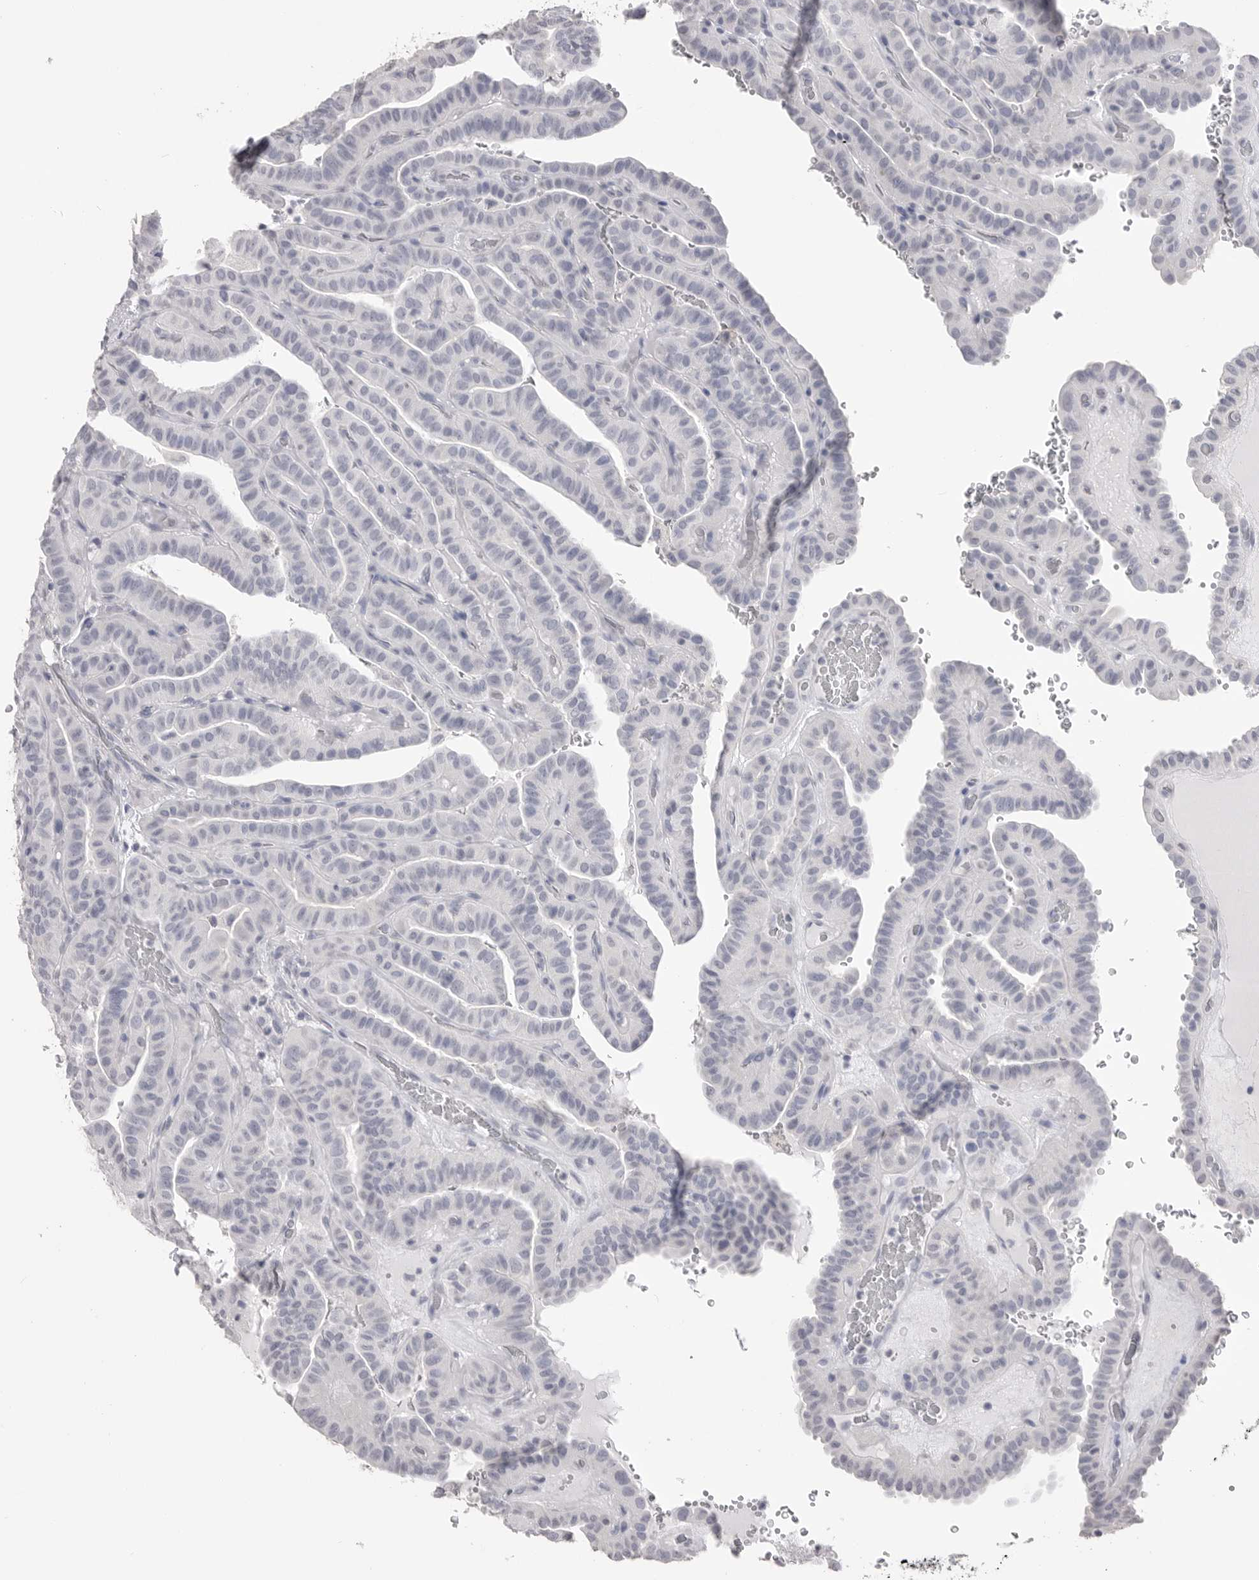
{"staining": {"intensity": "negative", "quantity": "none", "location": "none"}, "tissue": "thyroid cancer", "cell_type": "Tumor cells", "image_type": "cancer", "snomed": [{"axis": "morphology", "description": "Papillary adenocarcinoma, NOS"}, {"axis": "topography", "description": "Thyroid gland"}], "caption": "This micrograph is of thyroid papillary adenocarcinoma stained with immunohistochemistry to label a protein in brown with the nuclei are counter-stained blue. There is no staining in tumor cells.", "gene": "ICAM5", "patient": {"sex": "male", "age": 77}}